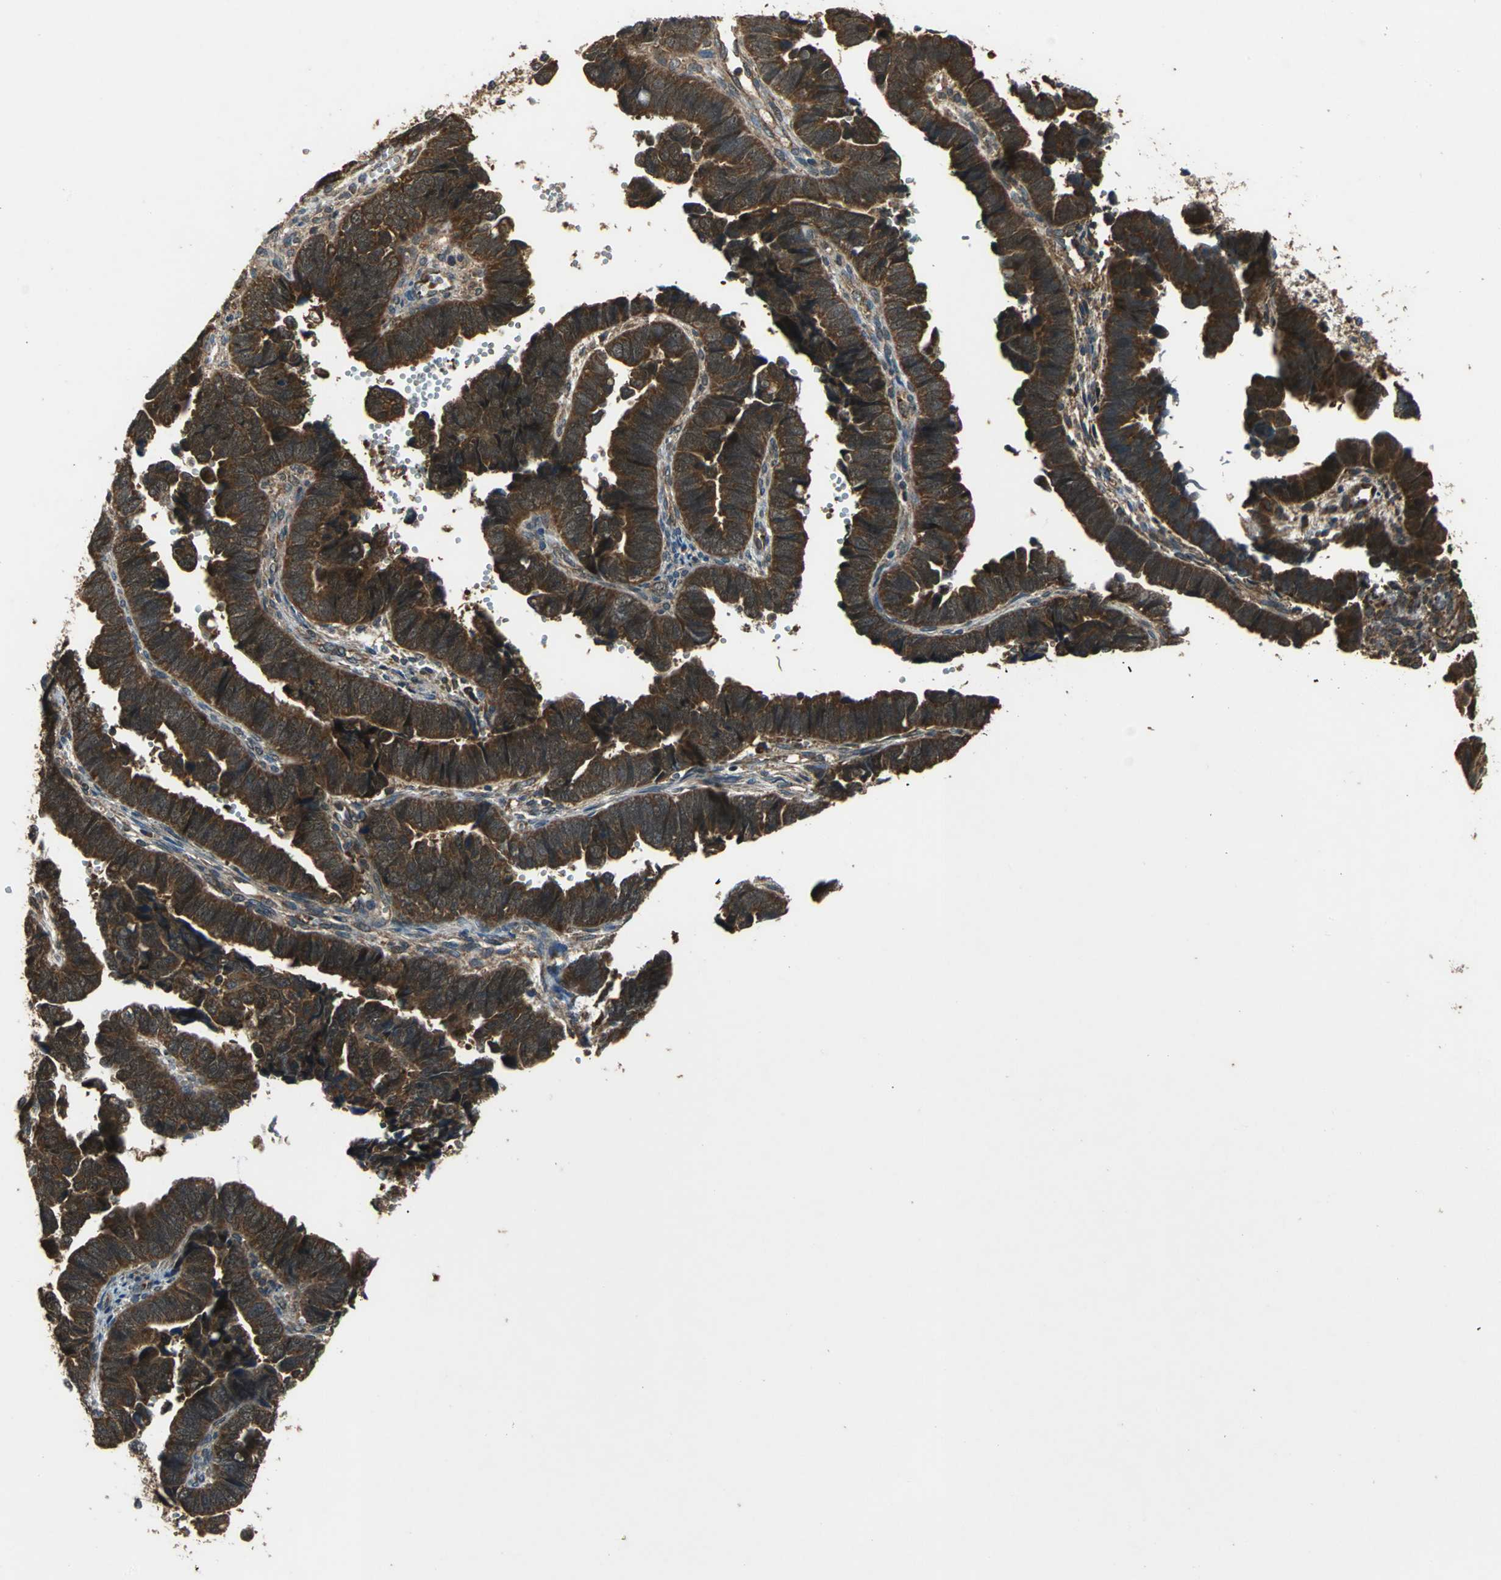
{"staining": {"intensity": "strong", "quantity": ">75%", "location": "cytoplasmic/membranous"}, "tissue": "endometrial cancer", "cell_type": "Tumor cells", "image_type": "cancer", "snomed": [{"axis": "morphology", "description": "Adenocarcinoma, NOS"}, {"axis": "topography", "description": "Endometrium"}], "caption": "Immunohistochemistry (IHC) micrograph of neoplastic tissue: endometrial cancer (adenocarcinoma) stained using immunohistochemistry (IHC) demonstrates high levels of strong protein expression localized specifically in the cytoplasmic/membranous of tumor cells, appearing as a cytoplasmic/membranous brown color.", "gene": "ZNF608", "patient": {"sex": "female", "age": 75}}